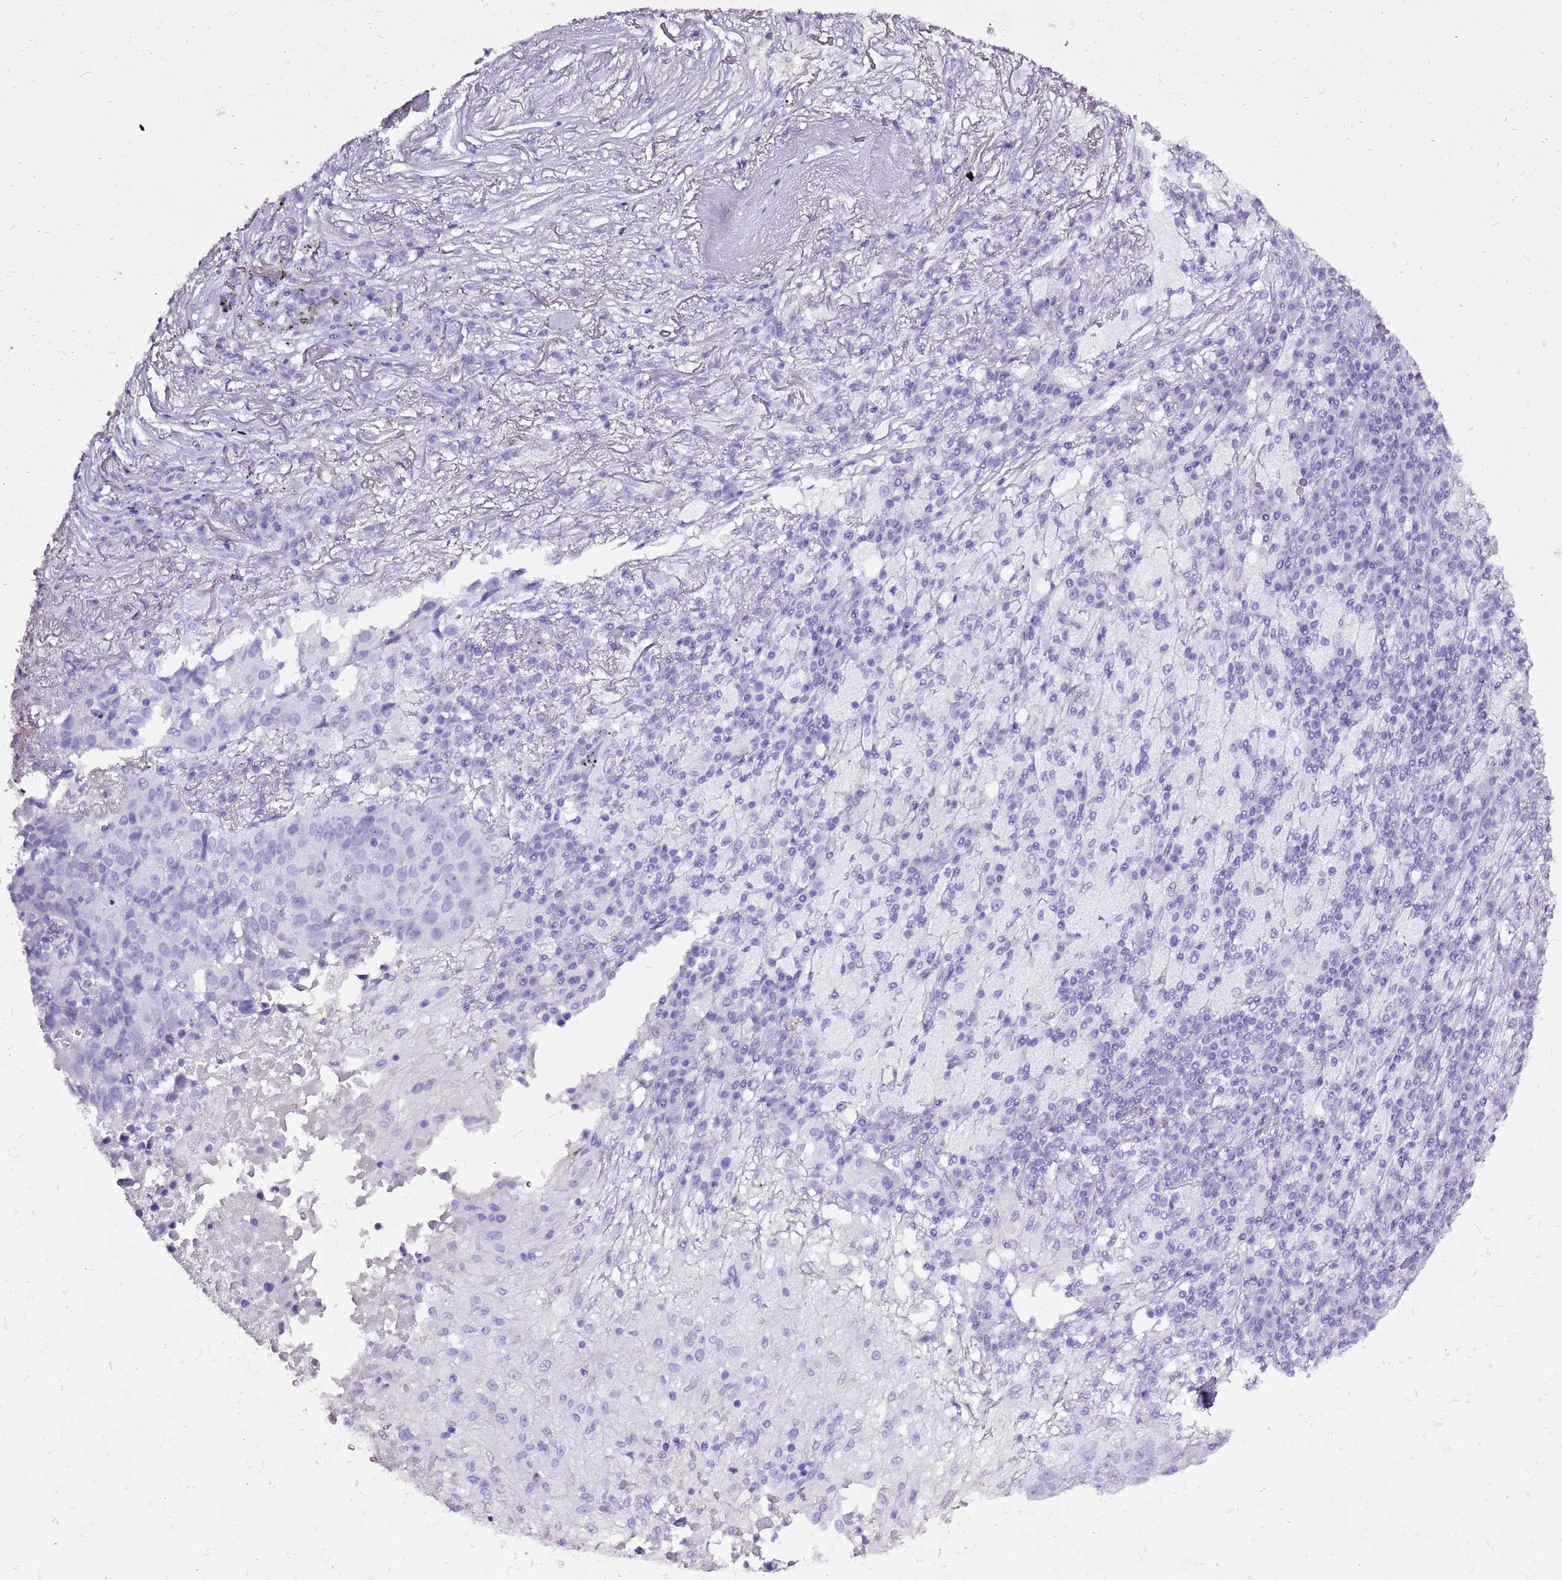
{"staining": {"intensity": "negative", "quantity": "none", "location": "none"}, "tissue": "lung cancer", "cell_type": "Tumor cells", "image_type": "cancer", "snomed": [{"axis": "morphology", "description": "Squamous cell carcinoma, NOS"}, {"axis": "topography", "description": "Lung"}], "caption": "Immunohistochemistry photomicrograph of neoplastic tissue: human lung cancer (squamous cell carcinoma) stained with DAB reveals no significant protein expression in tumor cells.", "gene": "ACSS3", "patient": {"sex": "male", "age": 73}}